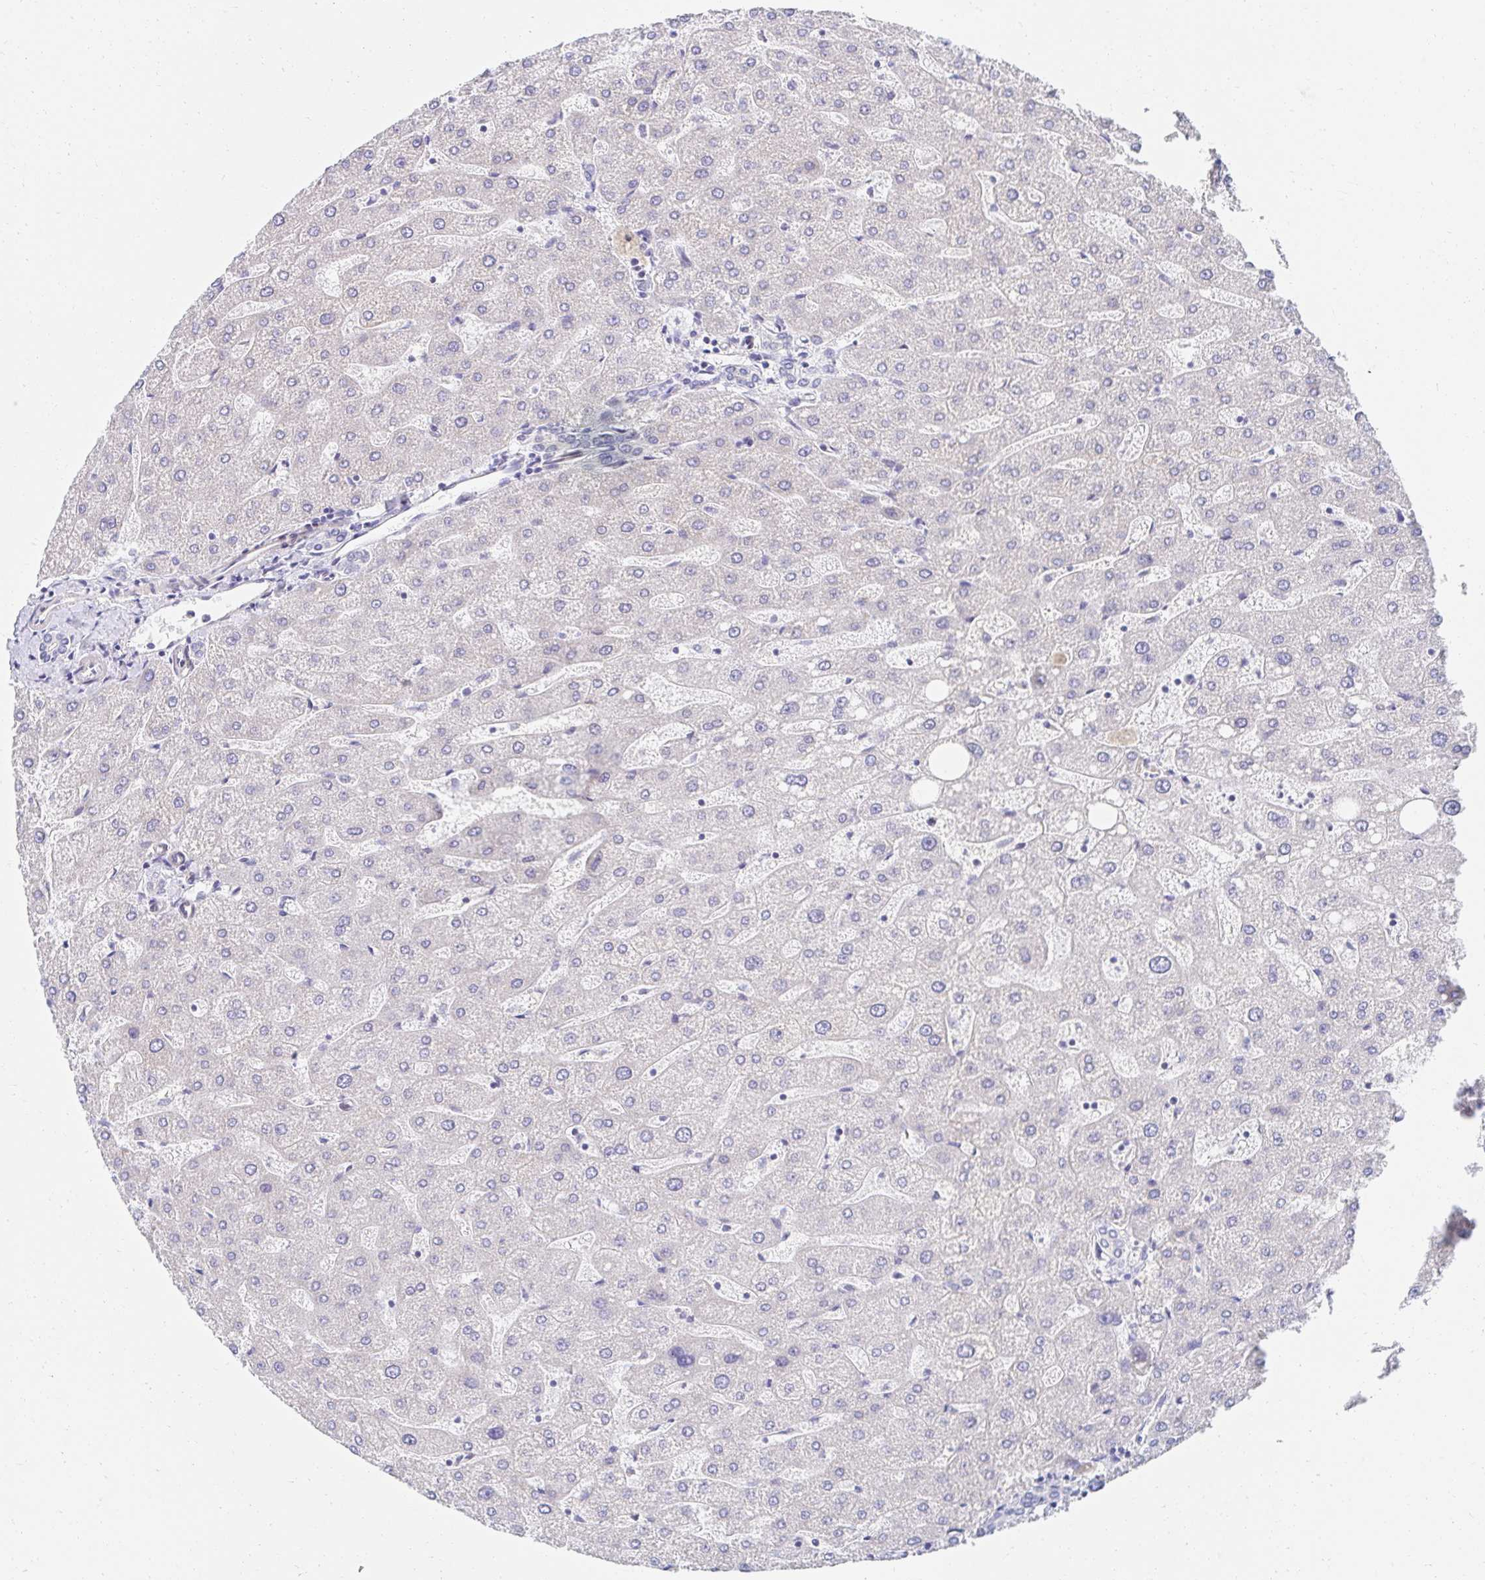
{"staining": {"intensity": "negative", "quantity": "none", "location": "none"}, "tissue": "liver", "cell_type": "Cholangiocytes", "image_type": "normal", "snomed": [{"axis": "morphology", "description": "Normal tissue, NOS"}, {"axis": "topography", "description": "Liver"}], "caption": "Human liver stained for a protein using immunohistochemistry shows no staining in cholangiocytes.", "gene": "AKAP14", "patient": {"sex": "male", "age": 67}}